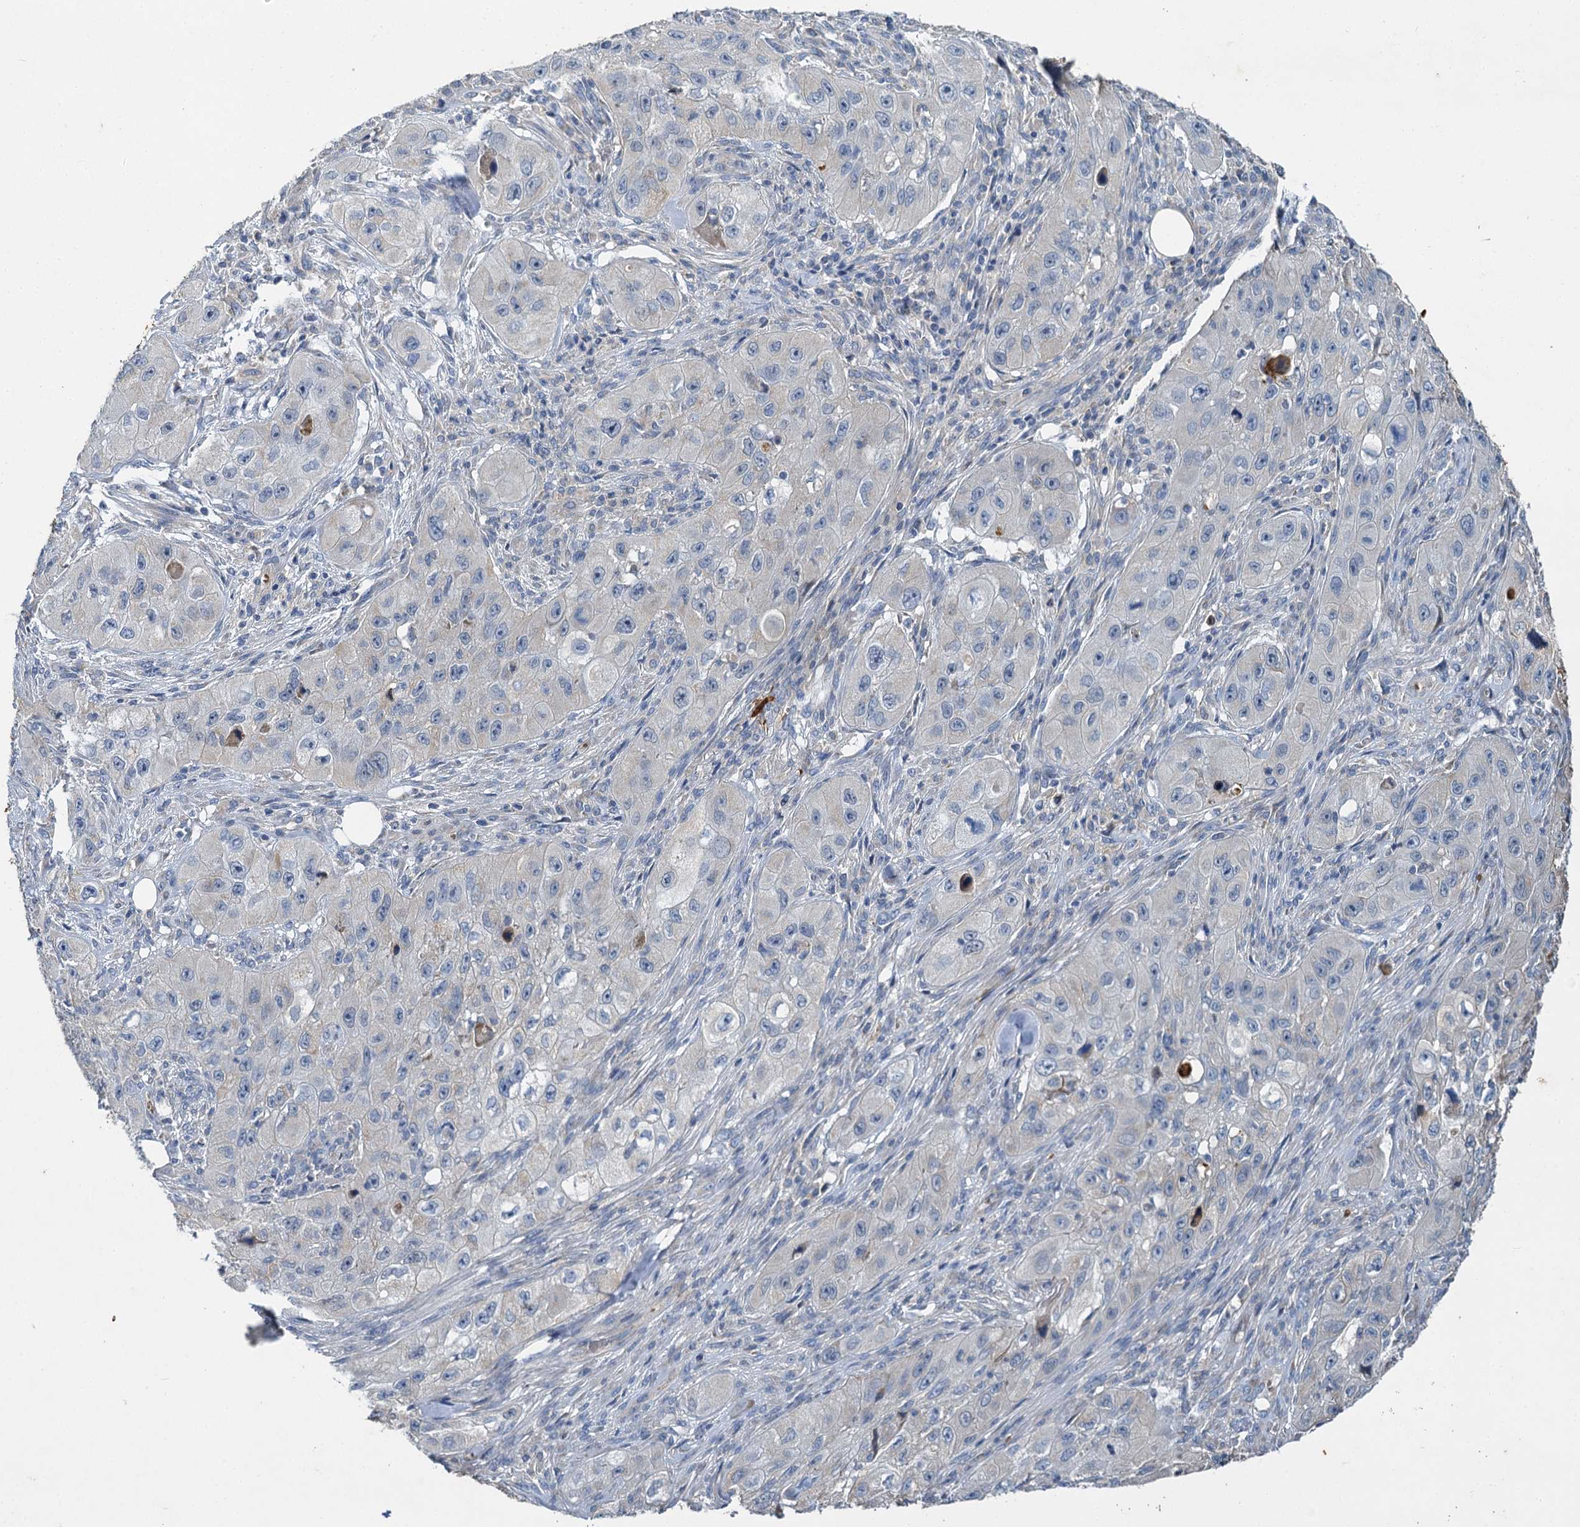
{"staining": {"intensity": "negative", "quantity": "none", "location": "none"}, "tissue": "skin cancer", "cell_type": "Tumor cells", "image_type": "cancer", "snomed": [{"axis": "morphology", "description": "Squamous cell carcinoma, NOS"}, {"axis": "topography", "description": "Skin"}, {"axis": "topography", "description": "Subcutis"}], "caption": "Tumor cells are negative for protein expression in human skin squamous cell carcinoma.", "gene": "BCS1L", "patient": {"sex": "male", "age": 73}}